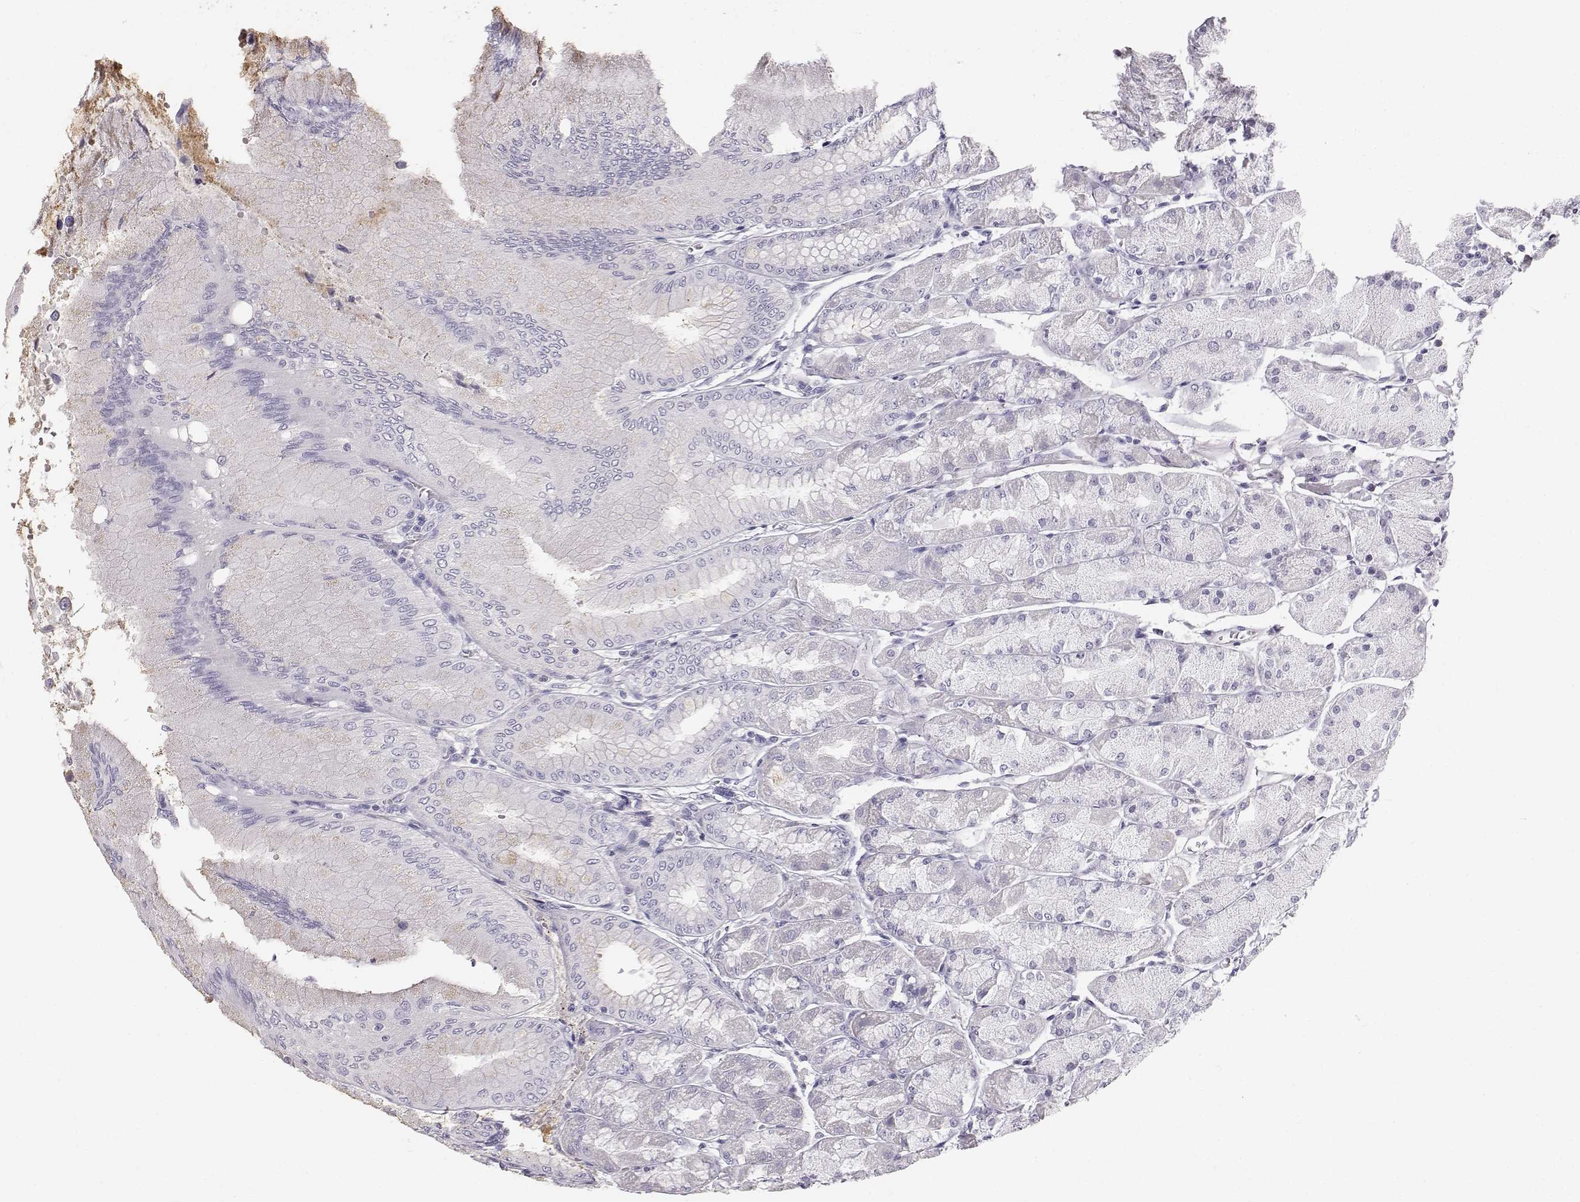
{"staining": {"intensity": "negative", "quantity": "none", "location": "none"}, "tissue": "stomach", "cell_type": "Glandular cells", "image_type": "normal", "snomed": [{"axis": "morphology", "description": "Normal tissue, NOS"}, {"axis": "topography", "description": "Stomach, upper"}], "caption": "Histopathology image shows no protein positivity in glandular cells of normal stomach.", "gene": "KRTAP16", "patient": {"sex": "male", "age": 60}}